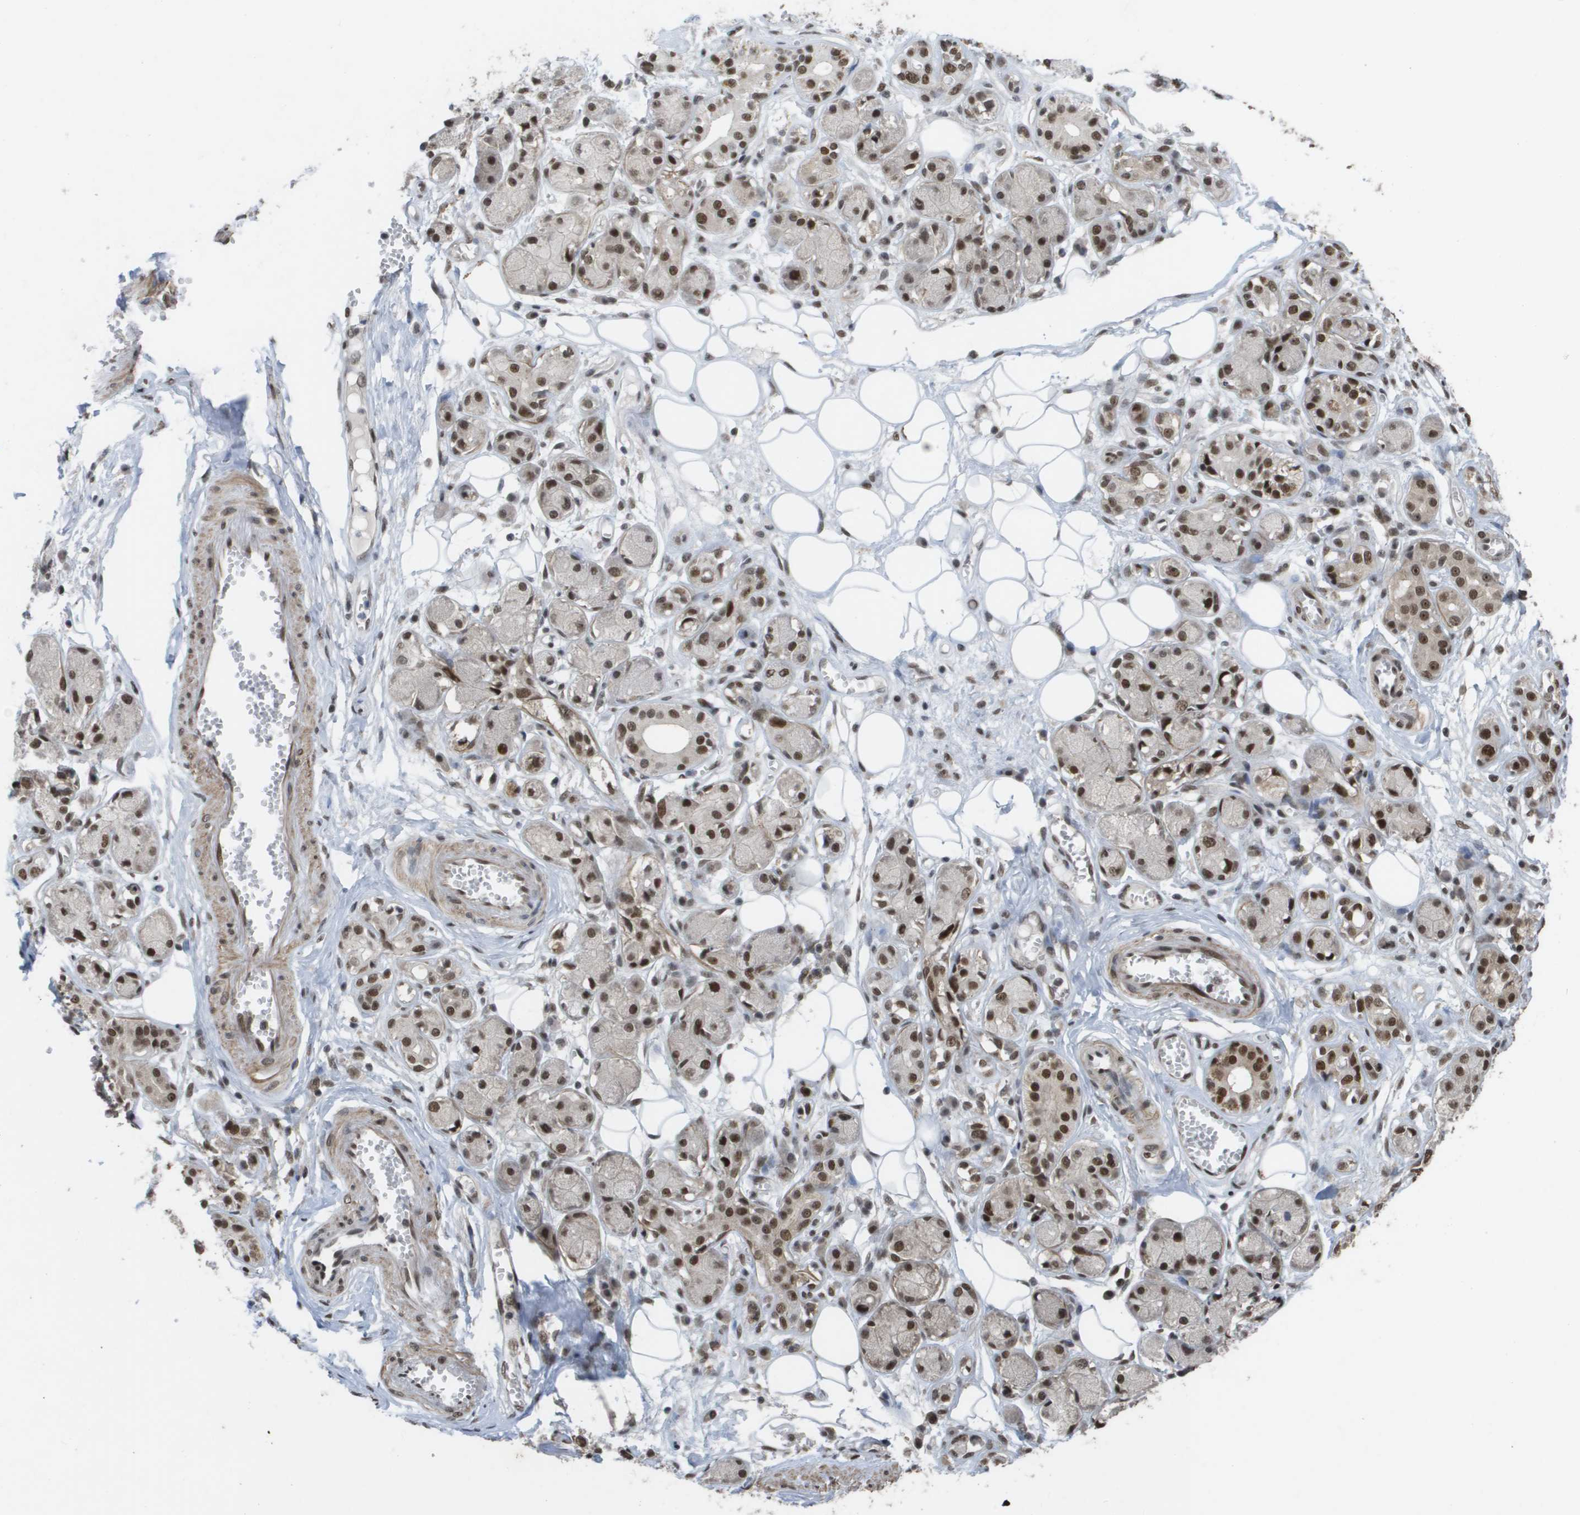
{"staining": {"intensity": "strong", "quantity": ">75%", "location": "nuclear"}, "tissue": "adipose tissue", "cell_type": "Adipocytes", "image_type": "normal", "snomed": [{"axis": "morphology", "description": "Normal tissue, NOS"}, {"axis": "morphology", "description": "Inflammation, NOS"}, {"axis": "topography", "description": "Salivary gland"}, {"axis": "topography", "description": "Peripheral nerve tissue"}], "caption": "Immunohistochemistry (IHC) photomicrograph of benign adipose tissue stained for a protein (brown), which displays high levels of strong nuclear positivity in about >75% of adipocytes.", "gene": "CDT1", "patient": {"sex": "female", "age": 75}}